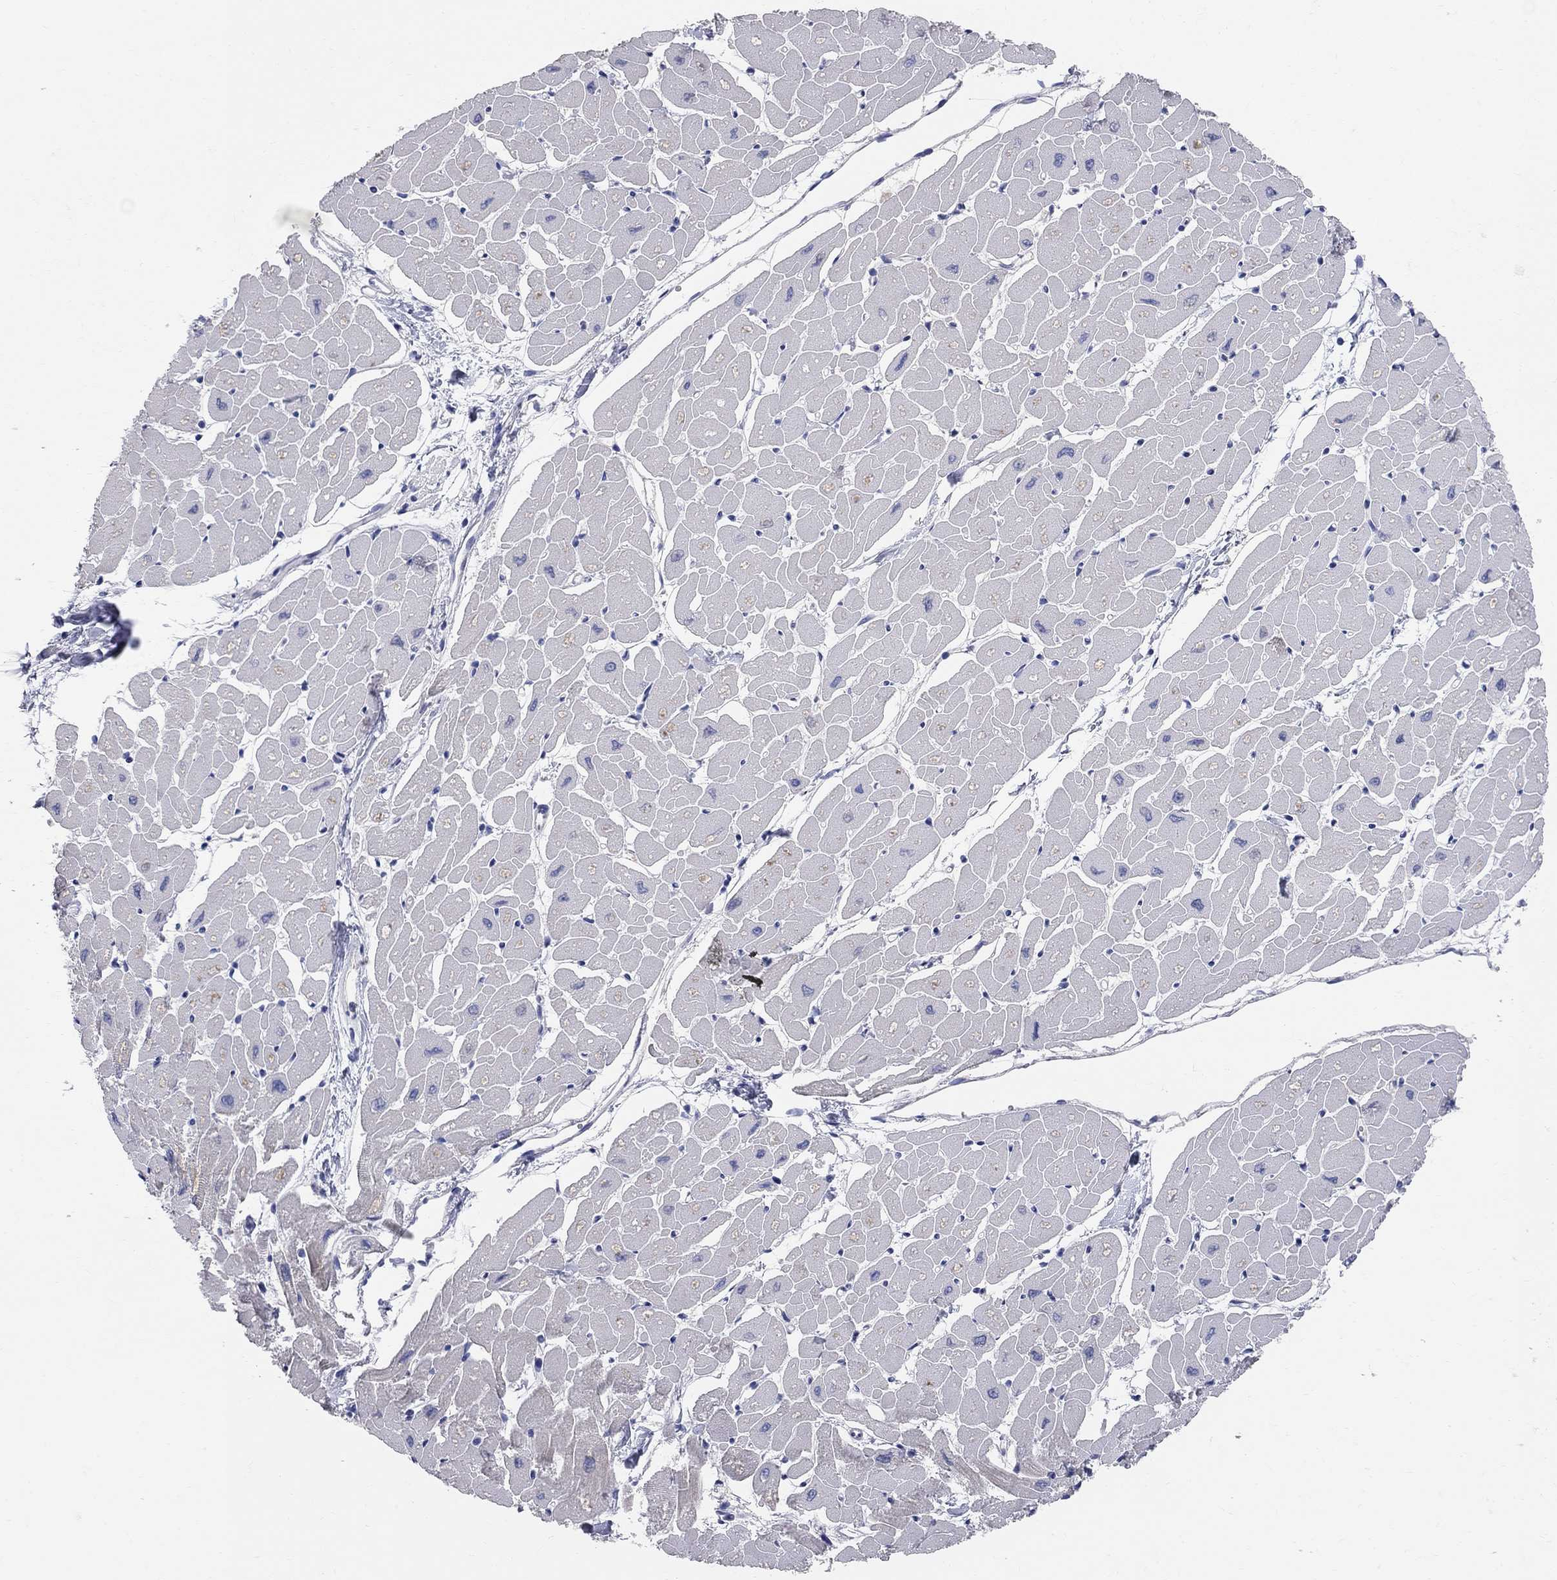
{"staining": {"intensity": "negative", "quantity": "none", "location": "none"}, "tissue": "heart muscle", "cell_type": "Cardiomyocytes", "image_type": "normal", "snomed": [{"axis": "morphology", "description": "Normal tissue, NOS"}, {"axis": "topography", "description": "Heart"}], "caption": "A histopathology image of human heart muscle is negative for staining in cardiomyocytes. (Immunohistochemistry, brightfield microscopy, high magnification).", "gene": "AOX1", "patient": {"sex": "male", "age": 57}}